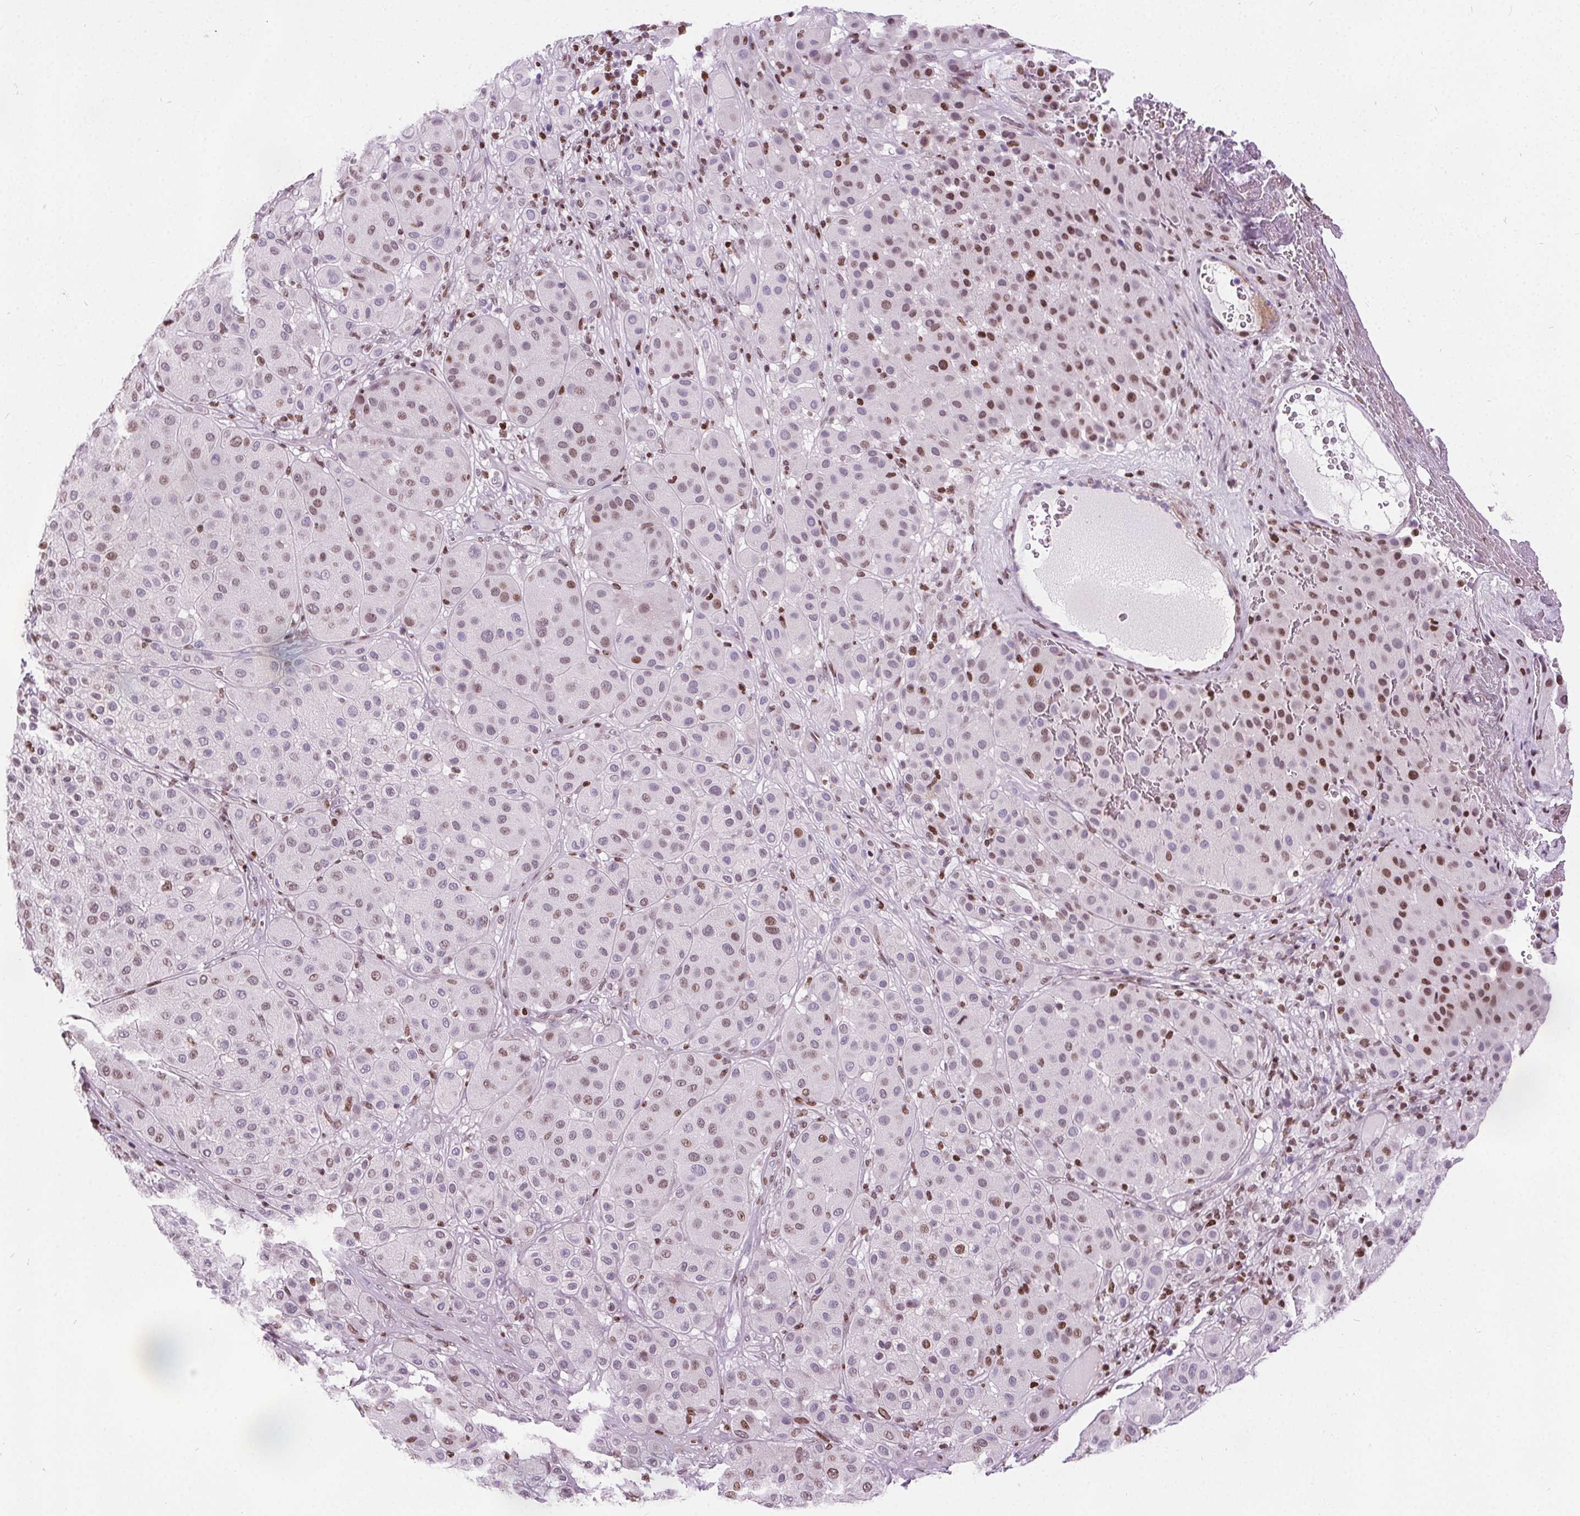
{"staining": {"intensity": "moderate", "quantity": "25%-75%", "location": "nuclear"}, "tissue": "melanoma", "cell_type": "Tumor cells", "image_type": "cancer", "snomed": [{"axis": "morphology", "description": "Malignant melanoma, Metastatic site"}, {"axis": "topography", "description": "Smooth muscle"}], "caption": "Malignant melanoma (metastatic site) stained with a brown dye displays moderate nuclear positive staining in approximately 25%-75% of tumor cells.", "gene": "ISLR2", "patient": {"sex": "male", "age": 41}}